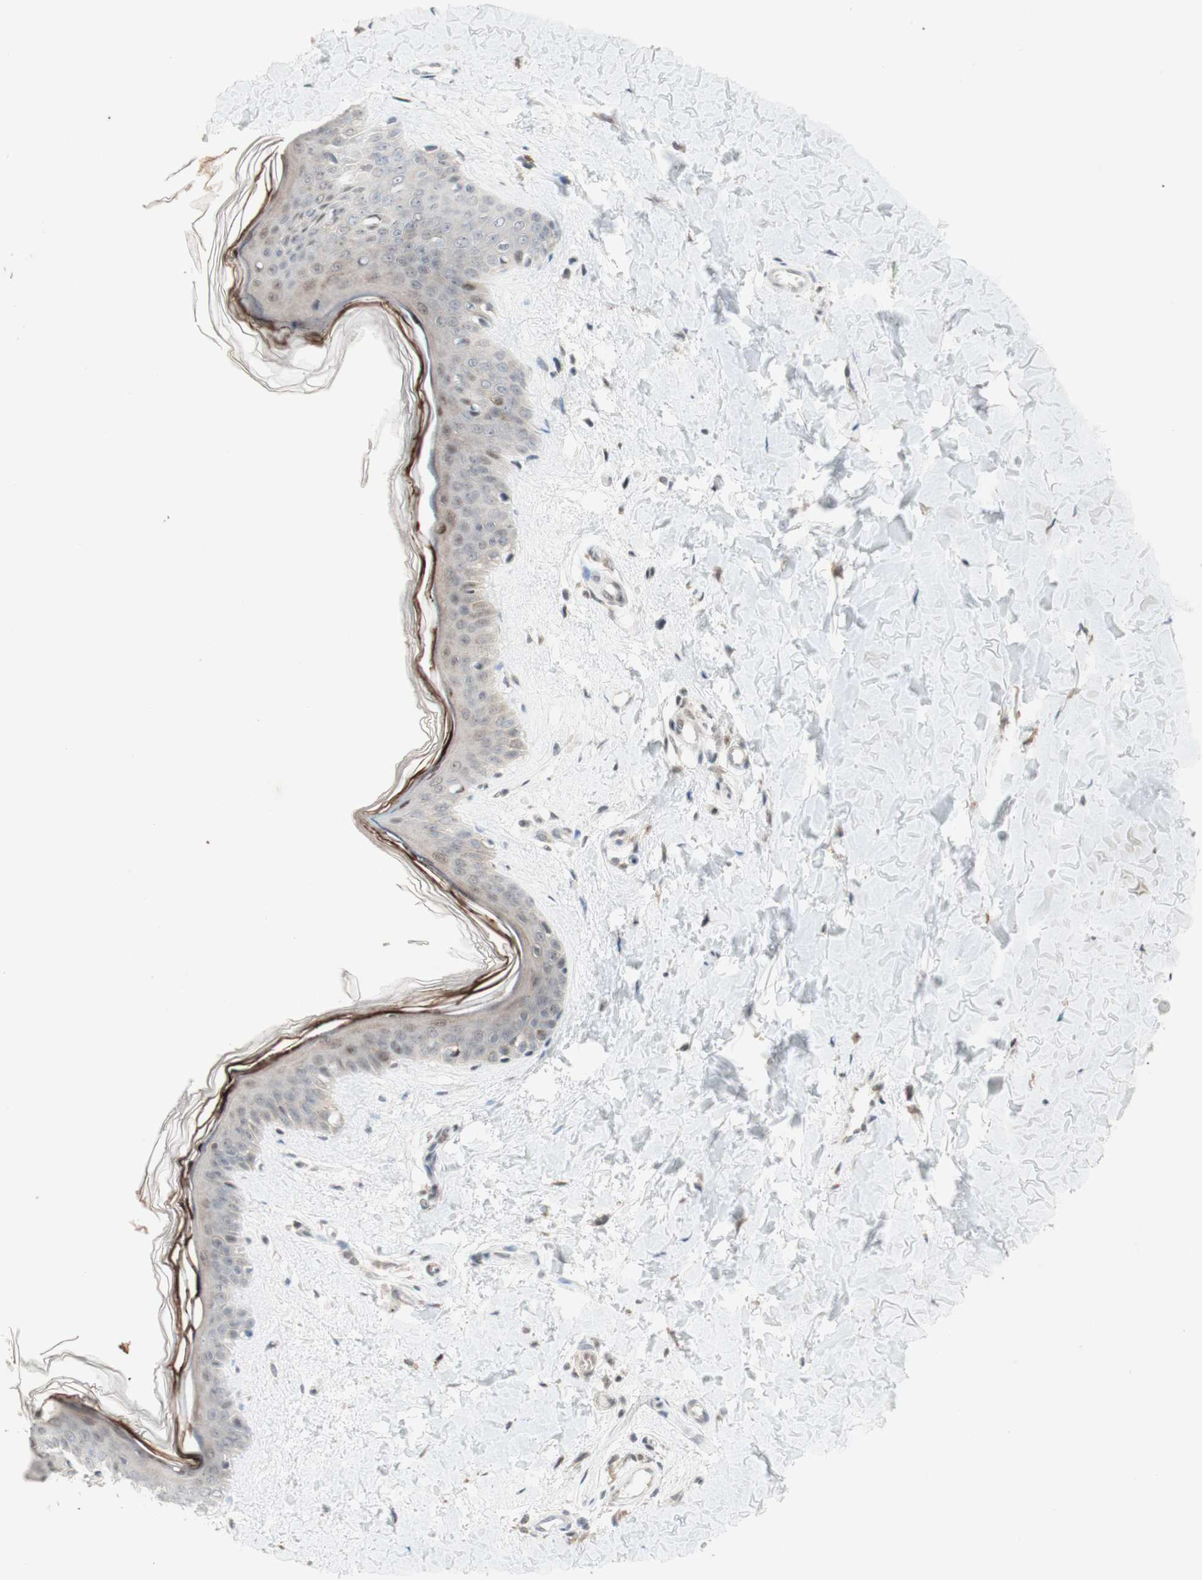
{"staining": {"intensity": "weak", "quantity": ">75%", "location": "cytoplasmic/membranous"}, "tissue": "skin", "cell_type": "Fibroblasts", "image_type": "normal", "snomed": [{"axis": "morphology", "description": "Normal tissue, NOS"}, {"axis": "topography", "description": "Skin"}], "caption": "A histopathology image of skin stained for a protein demonstrates weak cytoplasmic/membranous brown staining in fibroblasts.", "gene": "CYLD", "patient": {"sex": "female", "age": 41}}